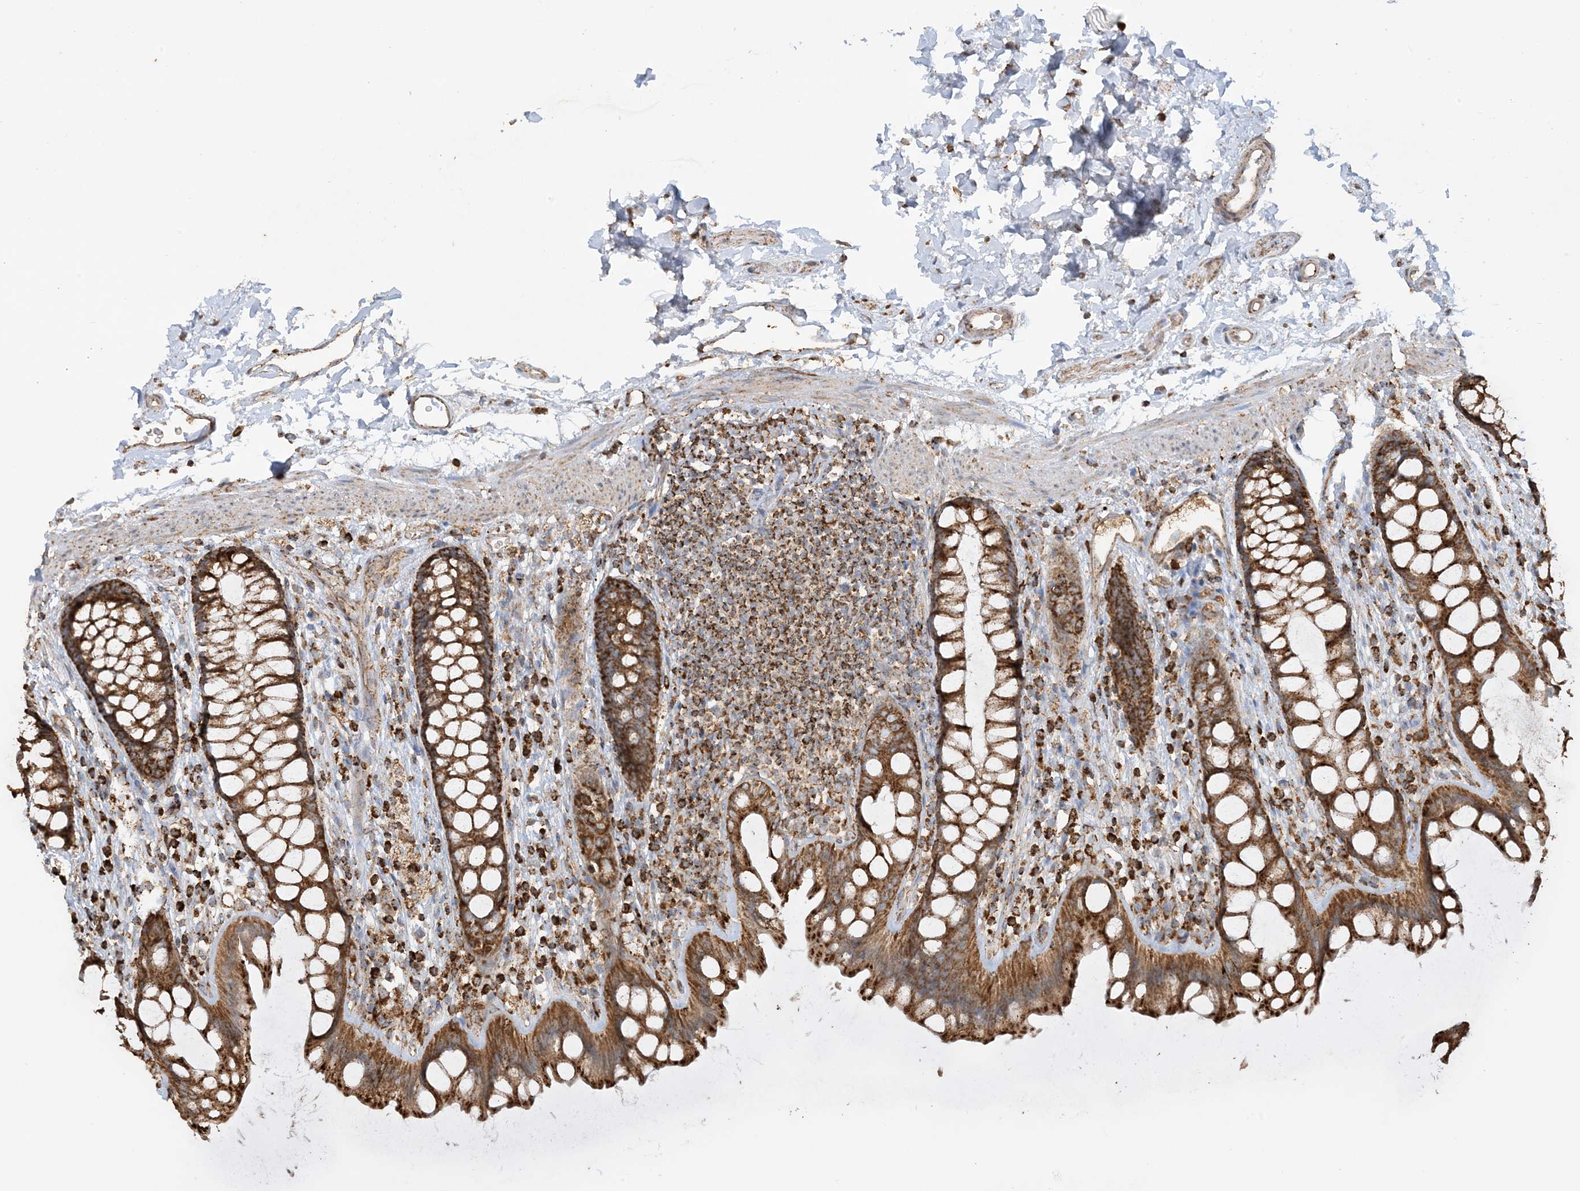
{"staining": {"intensity": "moderate", "quantity": ">75%", "location": "cytoplasmic/membranous"}, "tissue": "rectum", "cell_type": "Glandular cells", "image_type": "normal", "snomed": [{"axis": "morphology", "description": "Normal tissue, NOS"}, {"axis": "topography", "description": "Rectum"}], "caption": "The histopathology image reveals immunohistochemical staining of benign rectum. There is moderate cytoplasmic/membranous expression is identified in approximately >75% of glandular cells. Nuclei are stained in blue.", "gene": "AGA", "patient": {"sex": "female", "age": 65}}